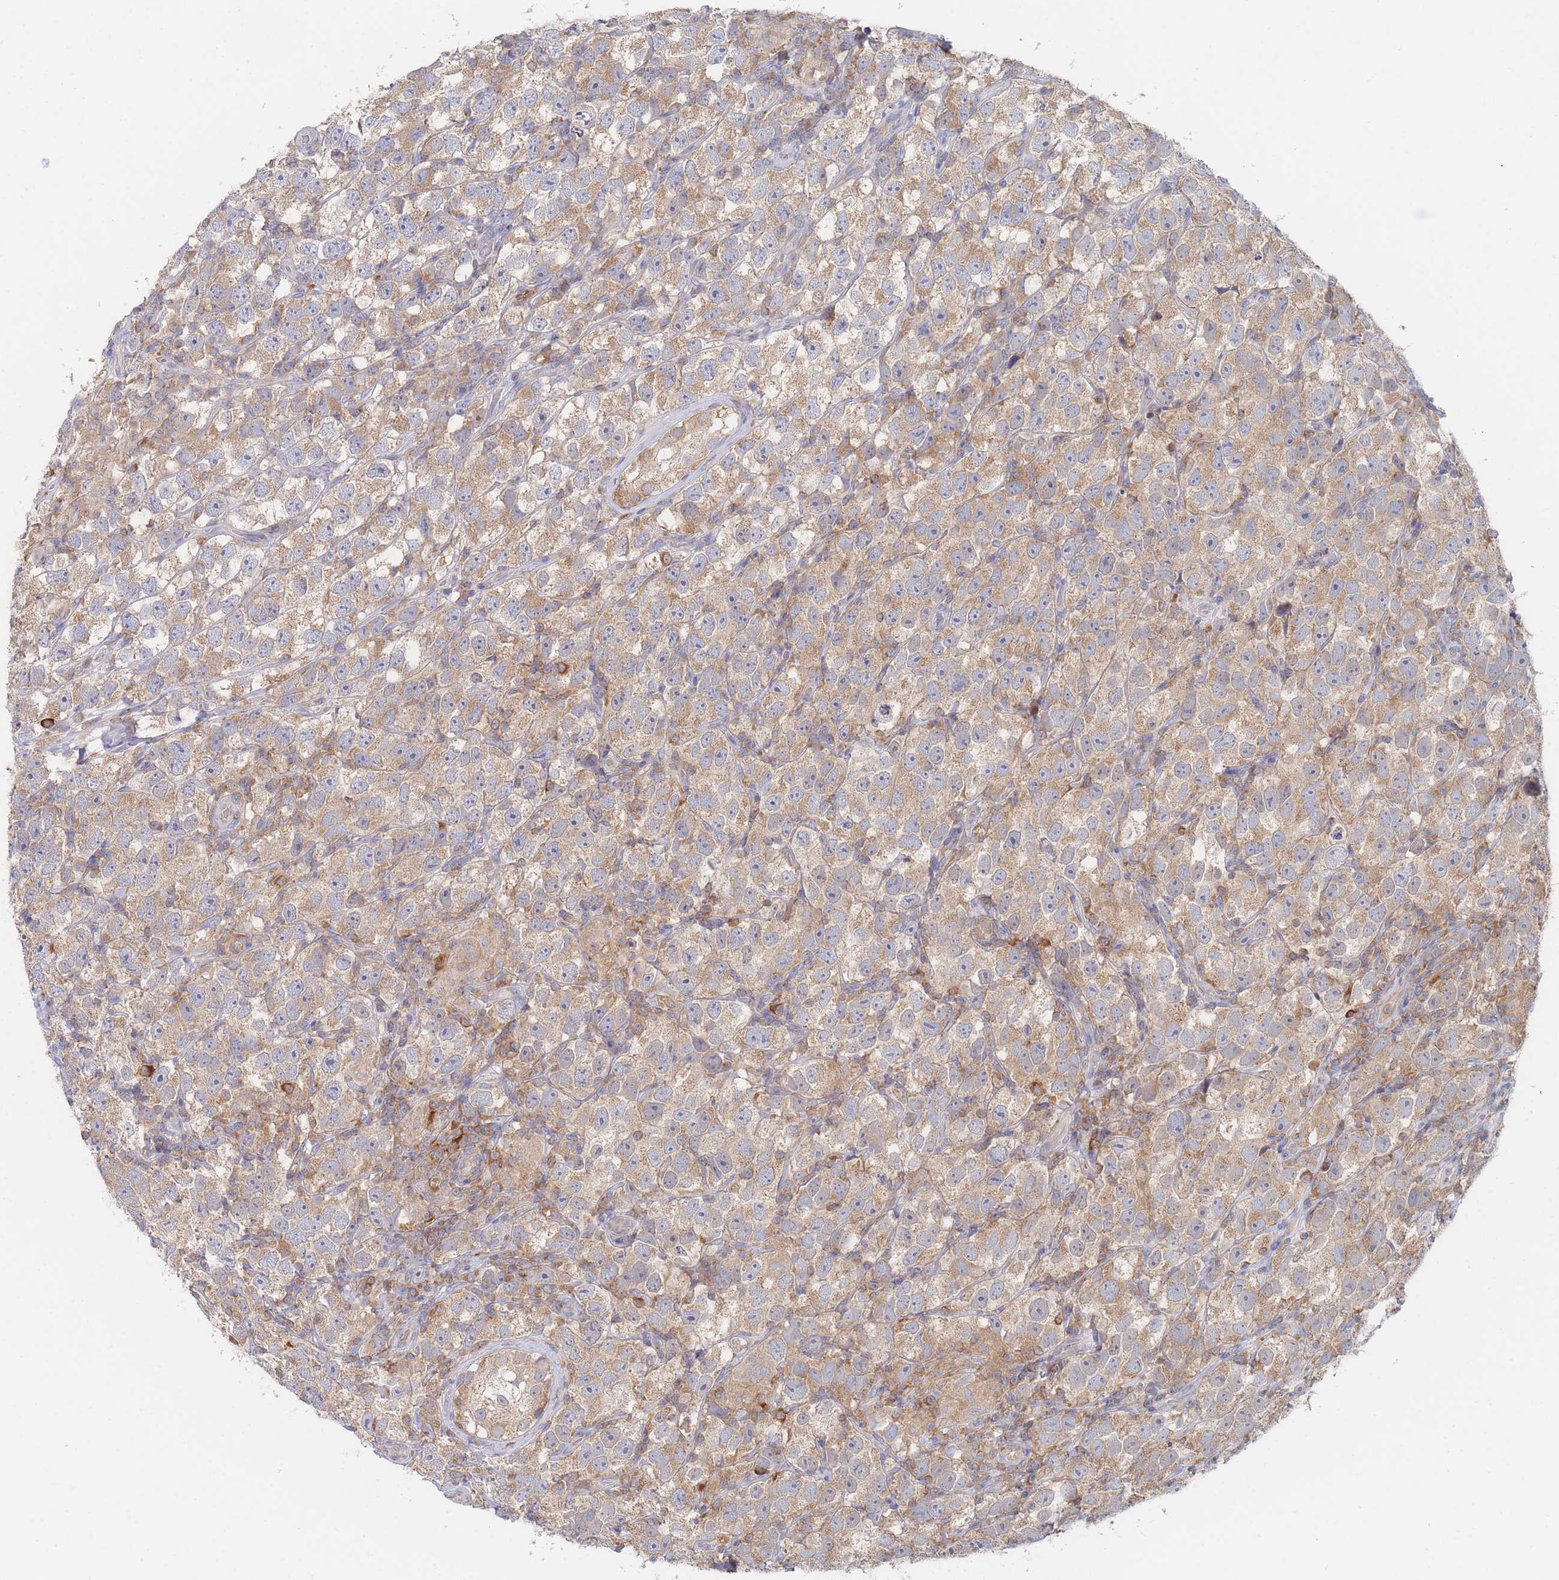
{"staining": {"intensity": "moderate", "quantity": ">75%", "location": "cytoplasmic/membranous"}, "tissue": "testis cancer", "cell_type": "Tumor cells", "image_type": "cancer", "snomed": [{"axis": "morphology", "description": "Seminoma, NOS"}, {"axis": "topography", "description": "Testis"}], "caption": "The immunohistochemical stain labels moderate cytoplasmic/membranous expression in tumor cells of seminoma (testis) tissue.", "gene": "PPP6C", "patient": {"sex": "male", "age": 26}}